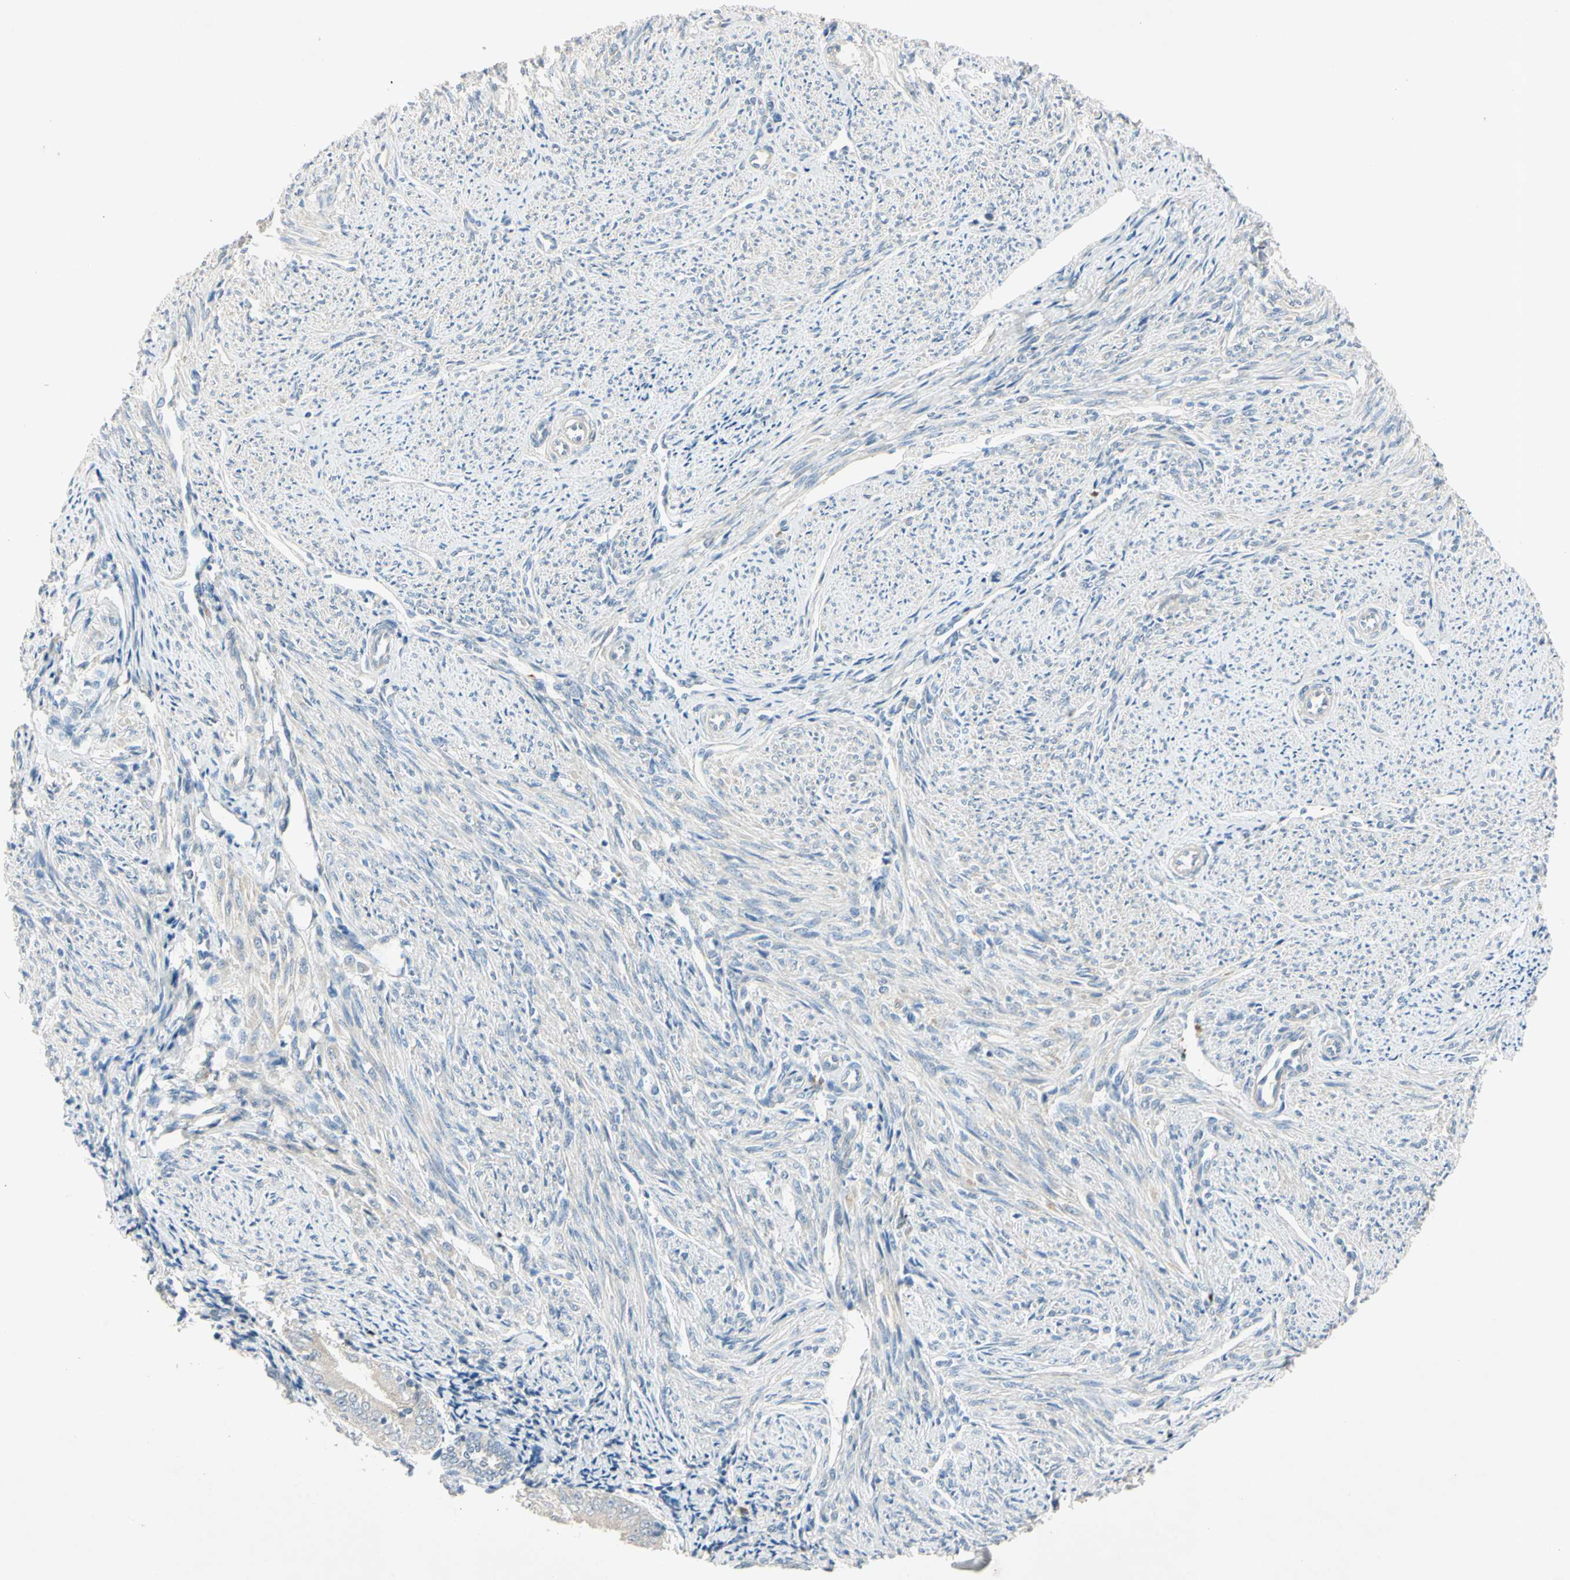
{"staining": {"intensity": "negative", "quantity": "none", "location": "none"}, "tissue": "smooth muscle", "cell_type": "Smooth muscle cells", "image_type": "normal", "snomed": [{"axis": "morphology", "description": "Normal tissue, NOS"}, {"axis": "topography", "description": "Smooth muscle"}], "caption": "IHC image of unremarkable human smooth muscle stained for a protein (brown), which demonstrates no staining in smooth muscle cells.", "gene": "AATK", "patient": {"sex": "female", "age": 65}}